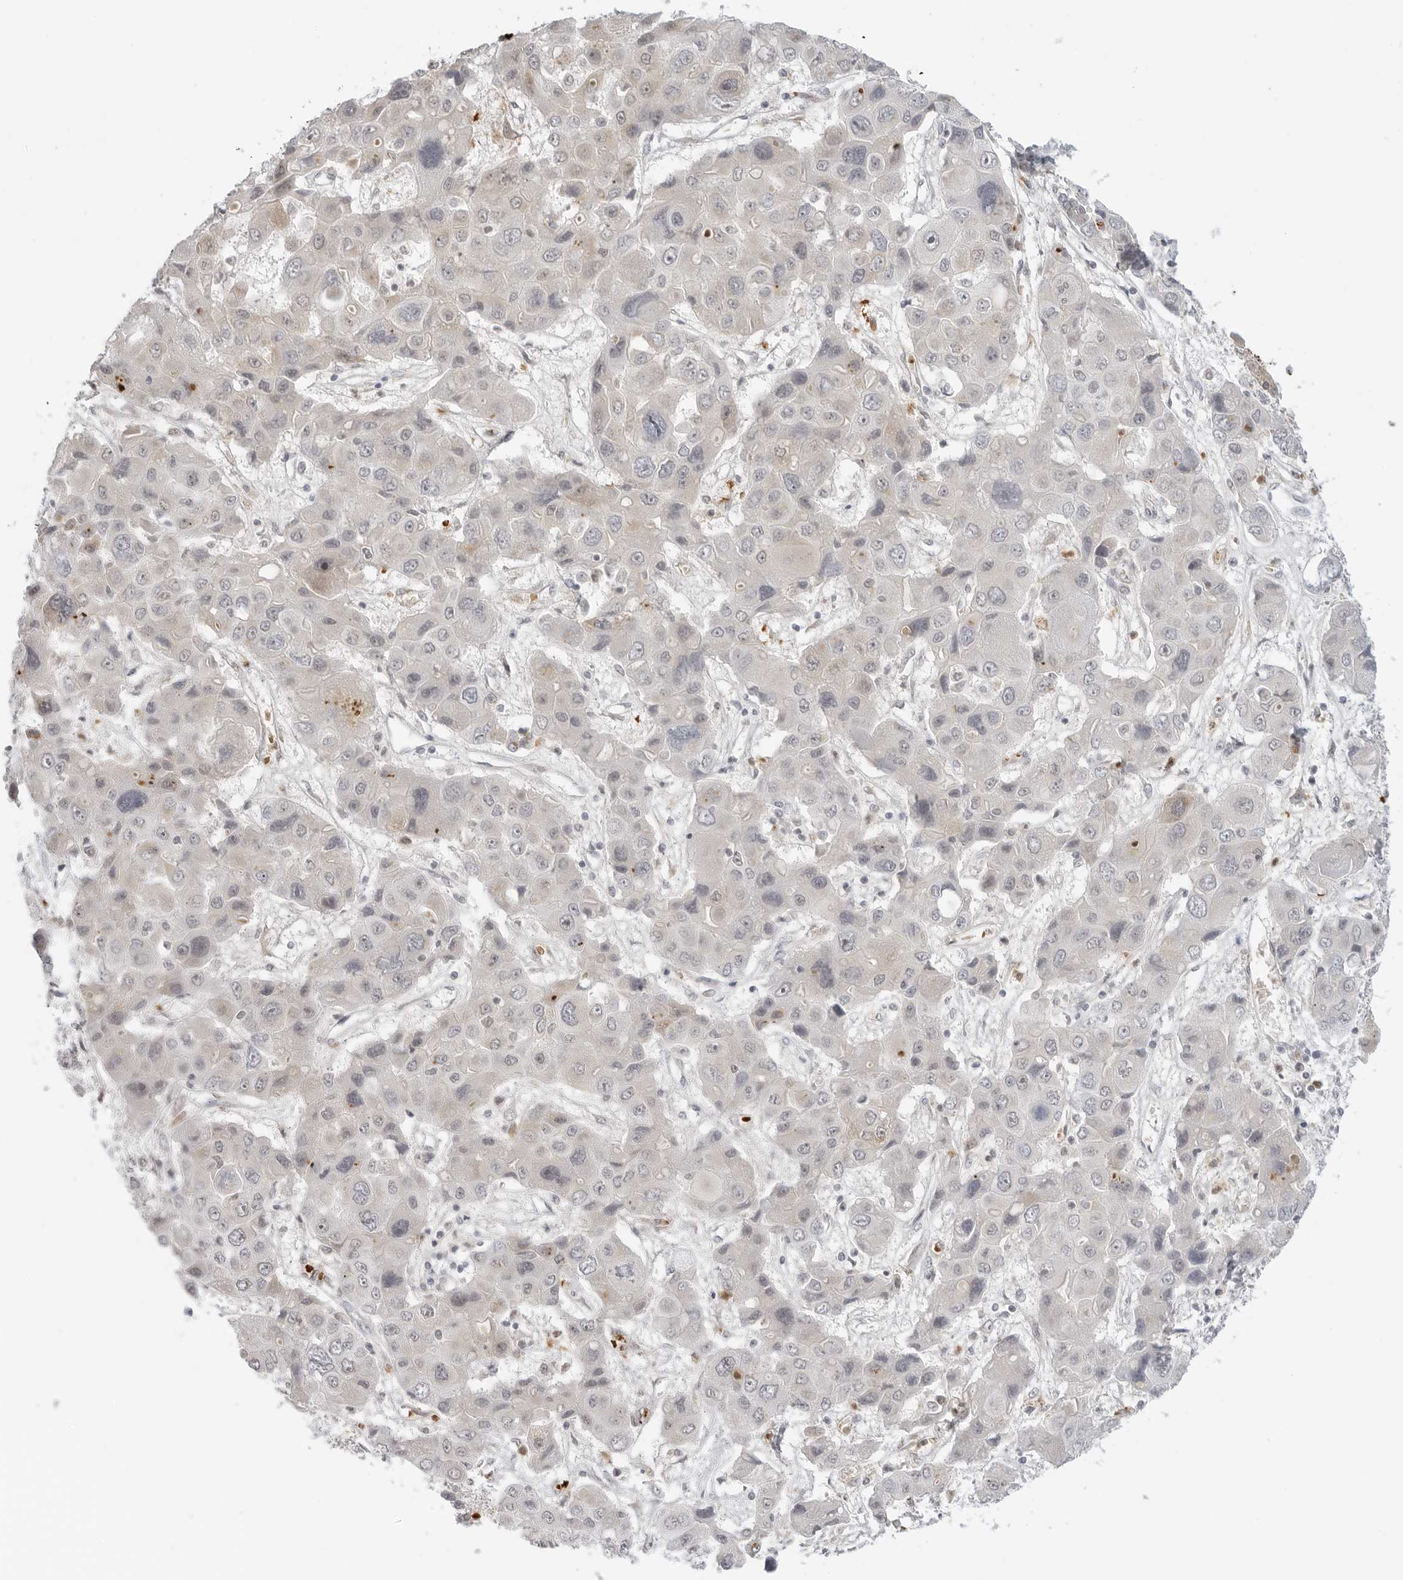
{"staining": {"intensity": "negative", "quantity": "none", "location": "none"}, "tissue": "liver cancer", "cell_type": "Tumor cells", "image_type": "cancer", "snomed": [{"axis": "morphology", "description": "Cholangiocarcinoma"}, {"axis": "topography", "description": "Liver"}], "caption": "A histopathology image of cholangiocarcinoma (liver) stained for a protein displays no brown staining in tumor cells. Brightfield microscopy of immunohistochemistry (IHC) stained with DAB (brown) and hematoxylin (blue), captured at high magnification.", "gene": "SUGCT", "patient": {"sex": "male", "age": 67}}